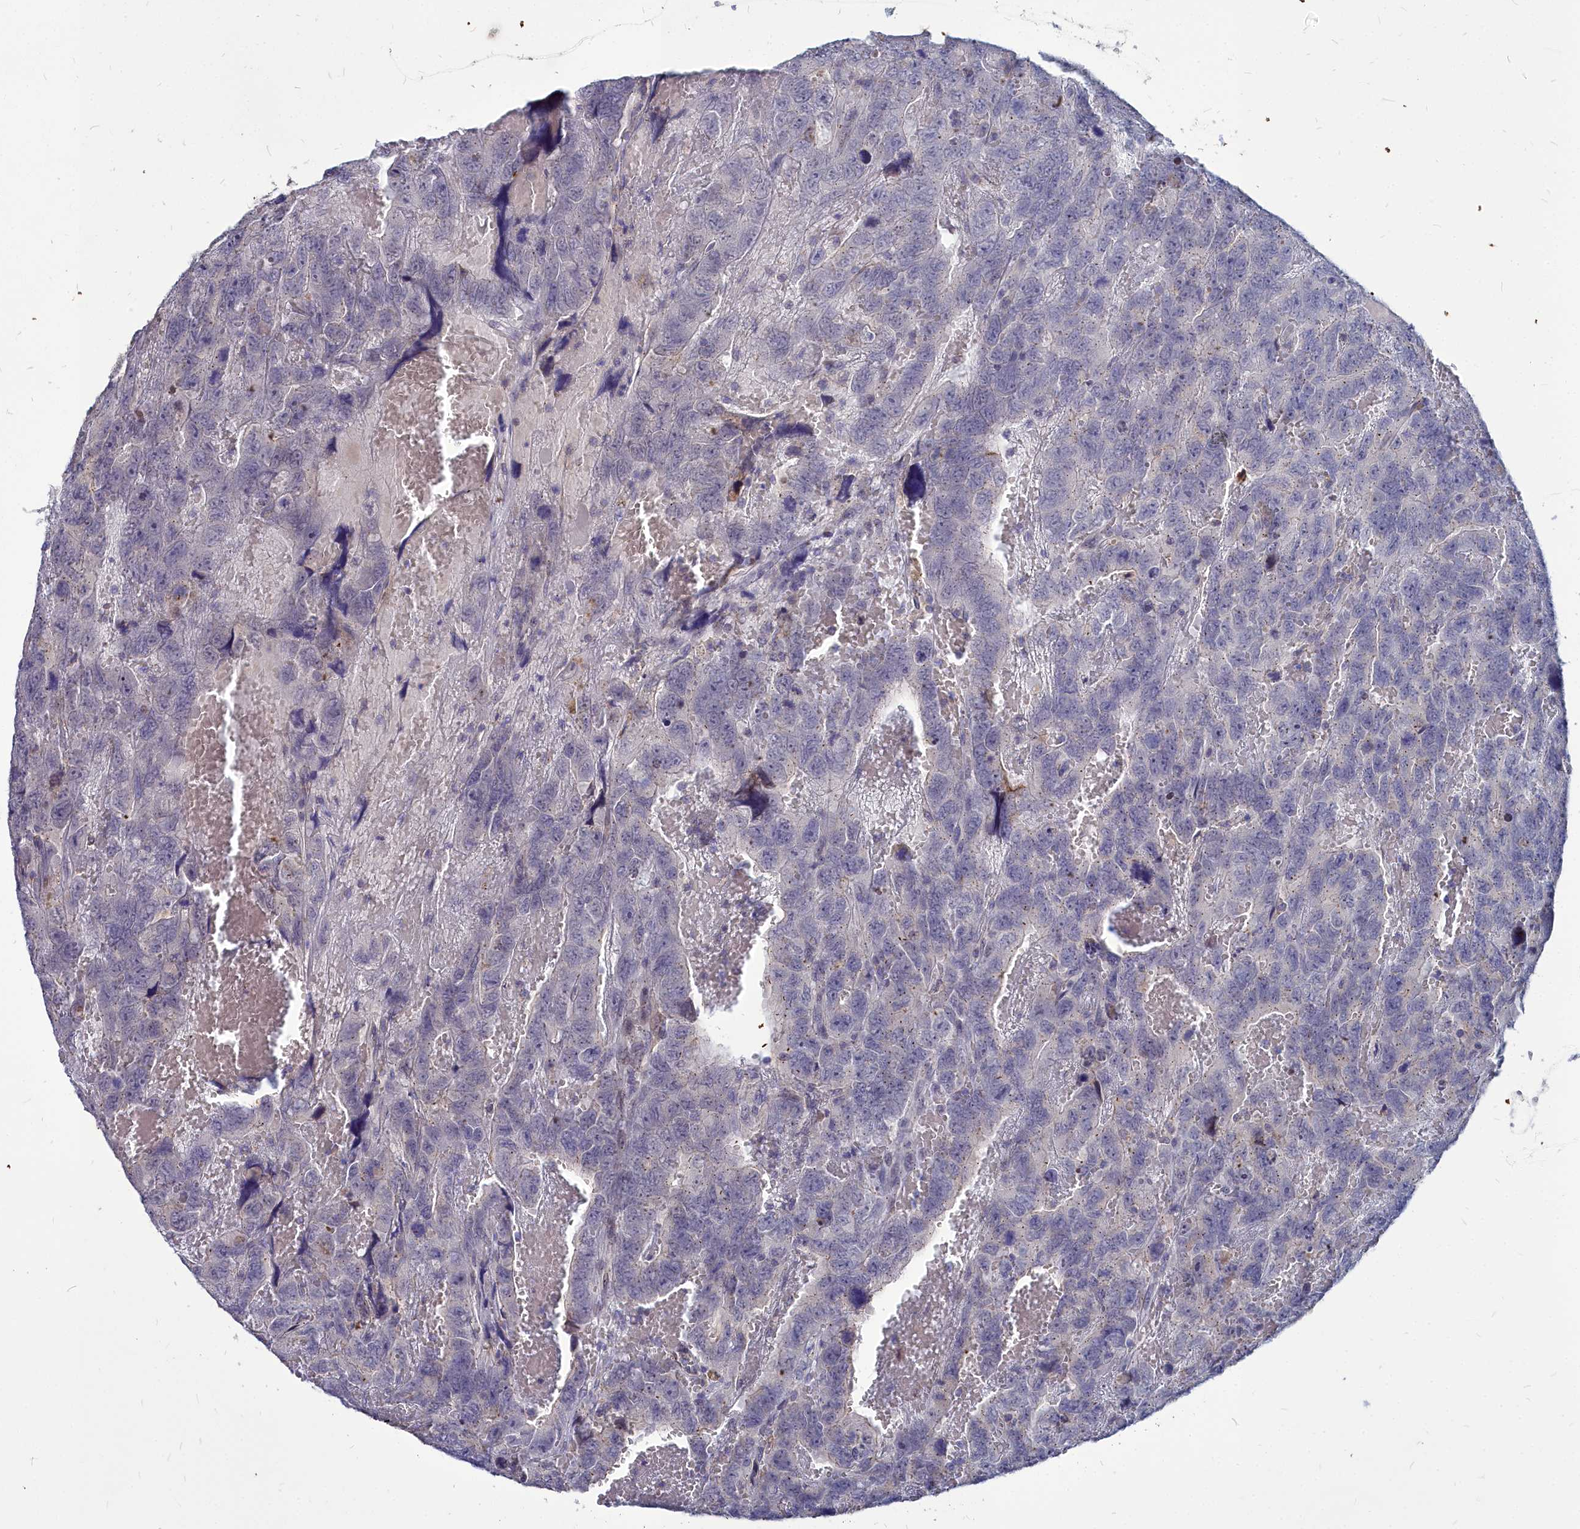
{"staining": {"intensity": "weak", "quantity": "<25%", "location": "cytoplasmic/membranous"}, "tissue": "testis cancer", "cell_type": "Tumor cells", "image_type": "cancer", "snomed": [{"axis": "morphology", "description": "Carcinoma, Embryonal, NOS"}, {"axis": "topography", "description": "Testis"}], "caption": "DAB immunohistochemical staining of testis cancer displays no significant positivity in tumor cells.", "gene": "NOXA1", "patient": {"sex": "male", "age": 45}}